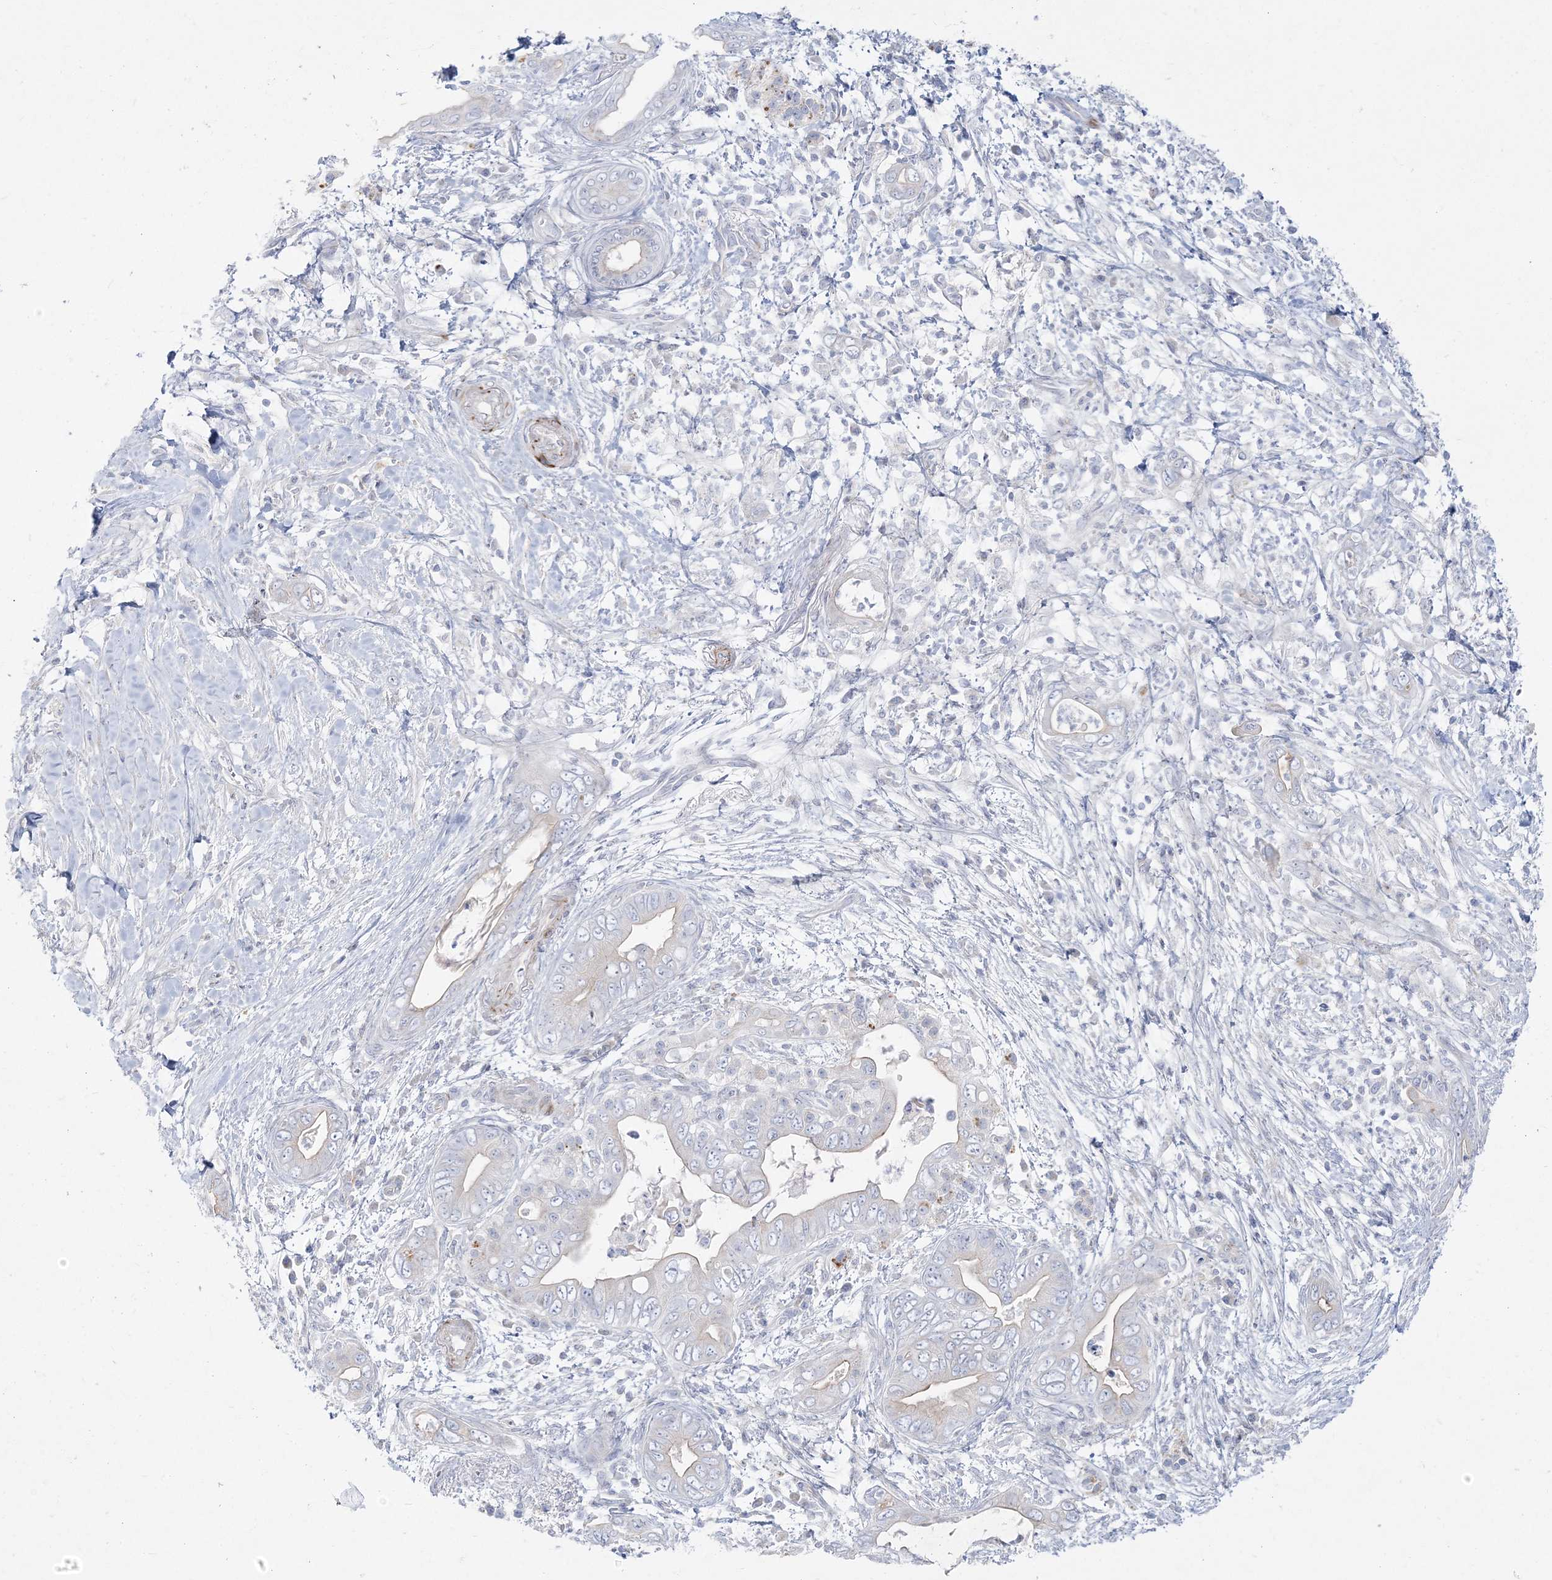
{"staining": {"intensity": "negative", "quantity": "none", "location": "none"}, "tissue": "pancreatic cancer", "cell_type": "Tumor cells", "image_type": "cancer", "snomed": [{"axis": "morphology", "description": "Adenocarcinoma, NOS"}, {"axis": "topography", "description": "Pancreas"}], "caption": "Adenocarcinoma (pancreatic) stained for a protein using immunohistochemistry (IHC) reveals no staining tumor cells.", "gene": "GPAT2", "patient": {"sex": "male", "age": 75}}